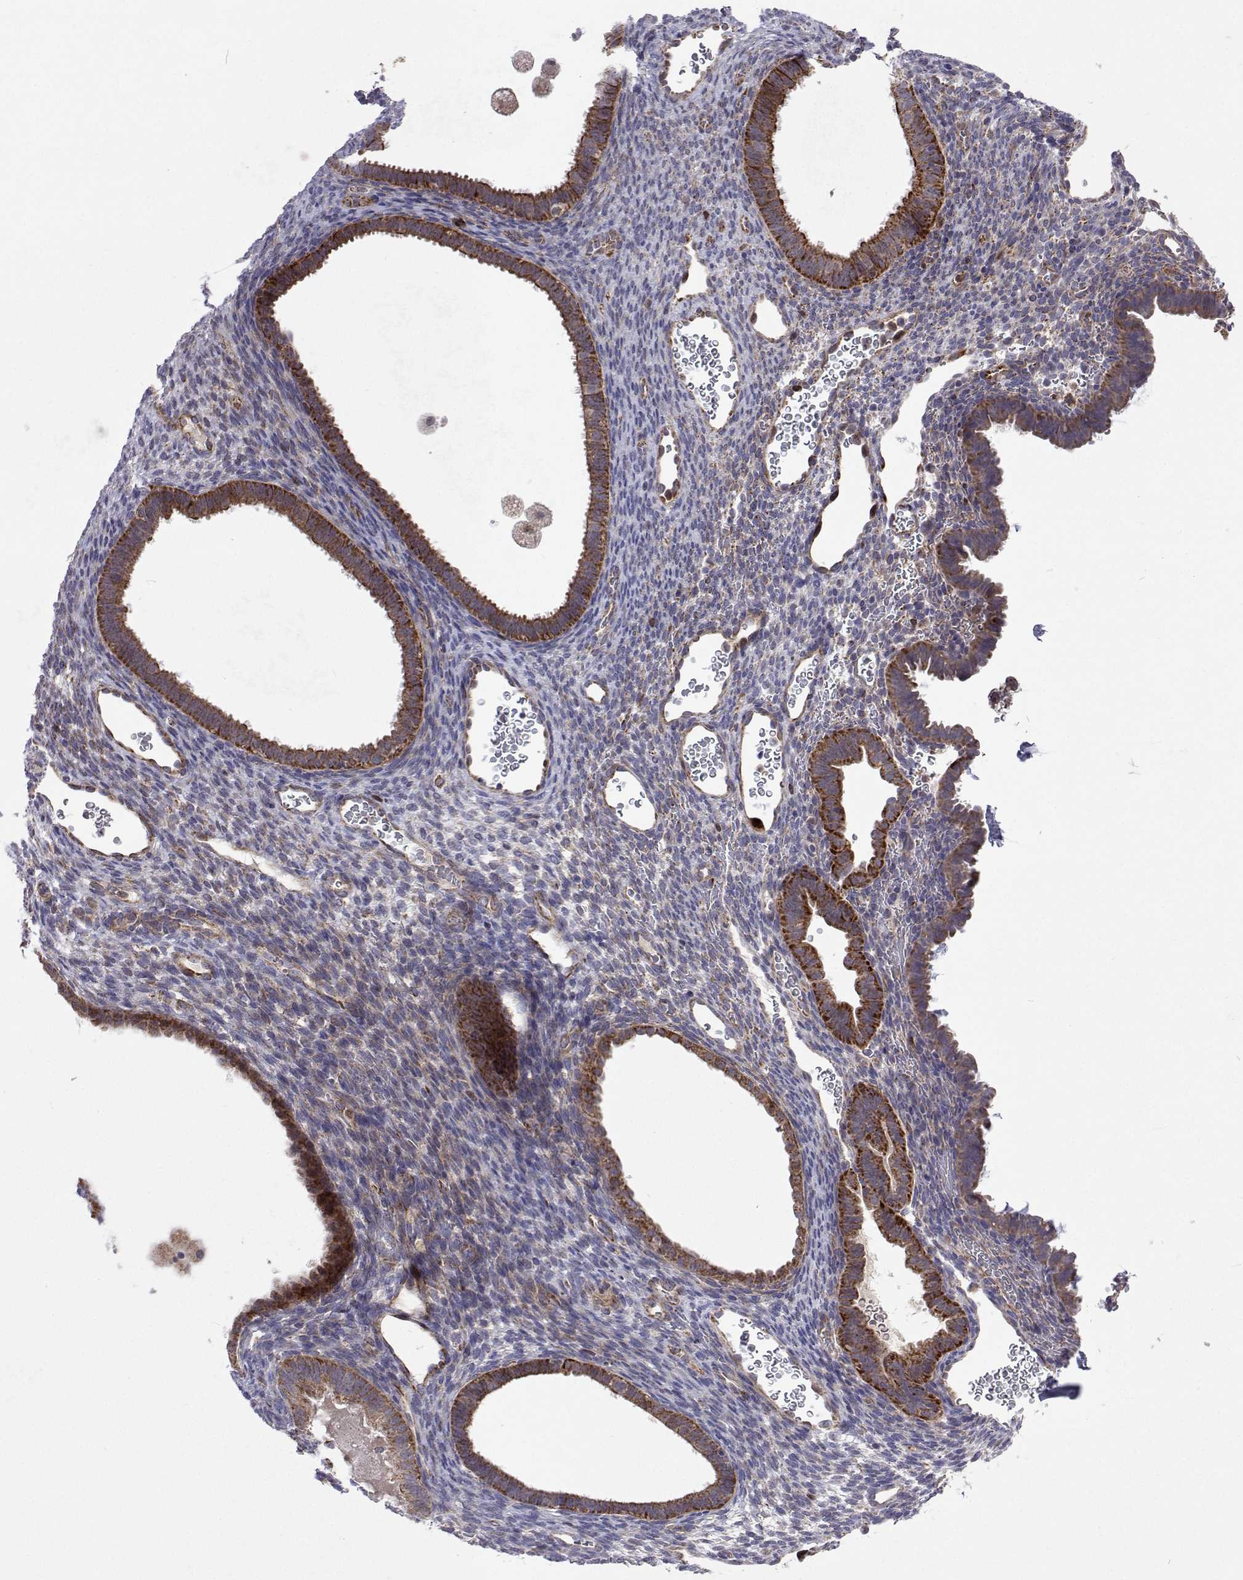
{"staining": {"intensity": "negative", "quantity": "none", "location": "none"}, "tissue": "endometrium", "cell_type": "Cells in endometrial stroma", "image_type": "normal", "snomed": [{"axis": "morphology", "description": "Normal tissue, NOS"}, {"axis": "topography", "description": "Endometrium"}], "caption": "A high-resolution image shows immunohistochemistry (IHC) staining of normal endometrium, which displays no significant staining in cells in endometrial stroma. The staining is performed using DAB (3,3'-diaminobenzidine) brown chromogen with nuclei counter-stained in using hematoxylin.", "gene": "DHTKD1", "patient": {"sex": "female", "age": 34}}